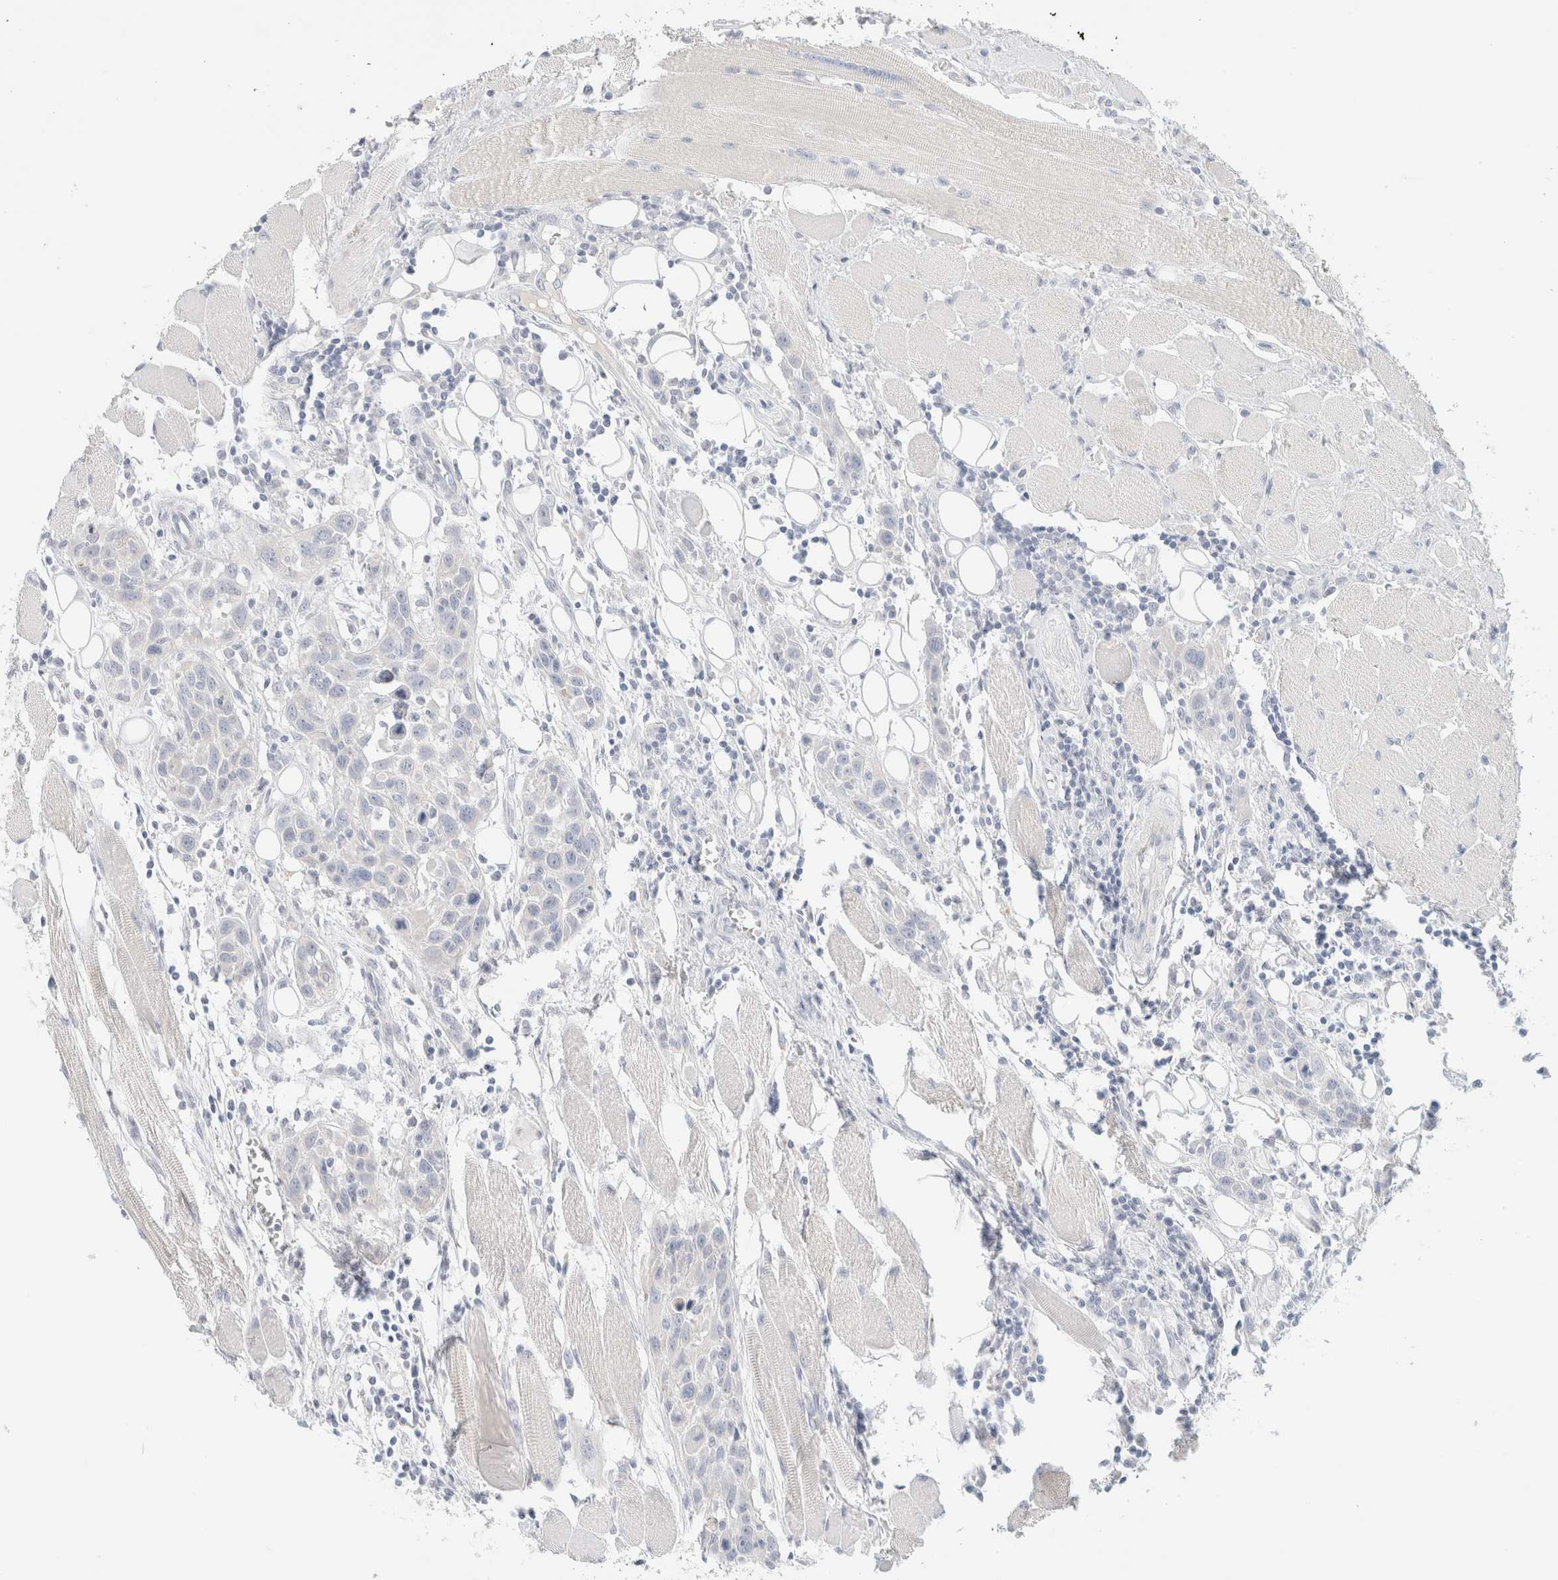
{"staining": {"intensity": "negative", "quantity": "none", "location": "none"}, "tissue": "head and neck cancer", "cell_type": "Tumor cells", "image_type": "cancer", "snomed": [{"axis": "morphology", "description": "Squamous cell carcinoma, NOS"}, {"axis": "topography", "description": "Oral tissue"}, {"axis": "topography", "description": "Head-Neck"}], "caption": "Immunohistochemistry (IHC) photomicrograph of neoplastic tissue: squamous cell carcinoma (head and neck) stained with DAB (3,3'-diaminobenzidine) displays no significant protein positivity in tumor cells. The staining is performed using DAB (3,3'-diaminobenzidine) brown chromogen with nuclei counter-stained in using hematoxylin.", "gene": "HEXD", "patient": {"sex": "female", "age": 50}}